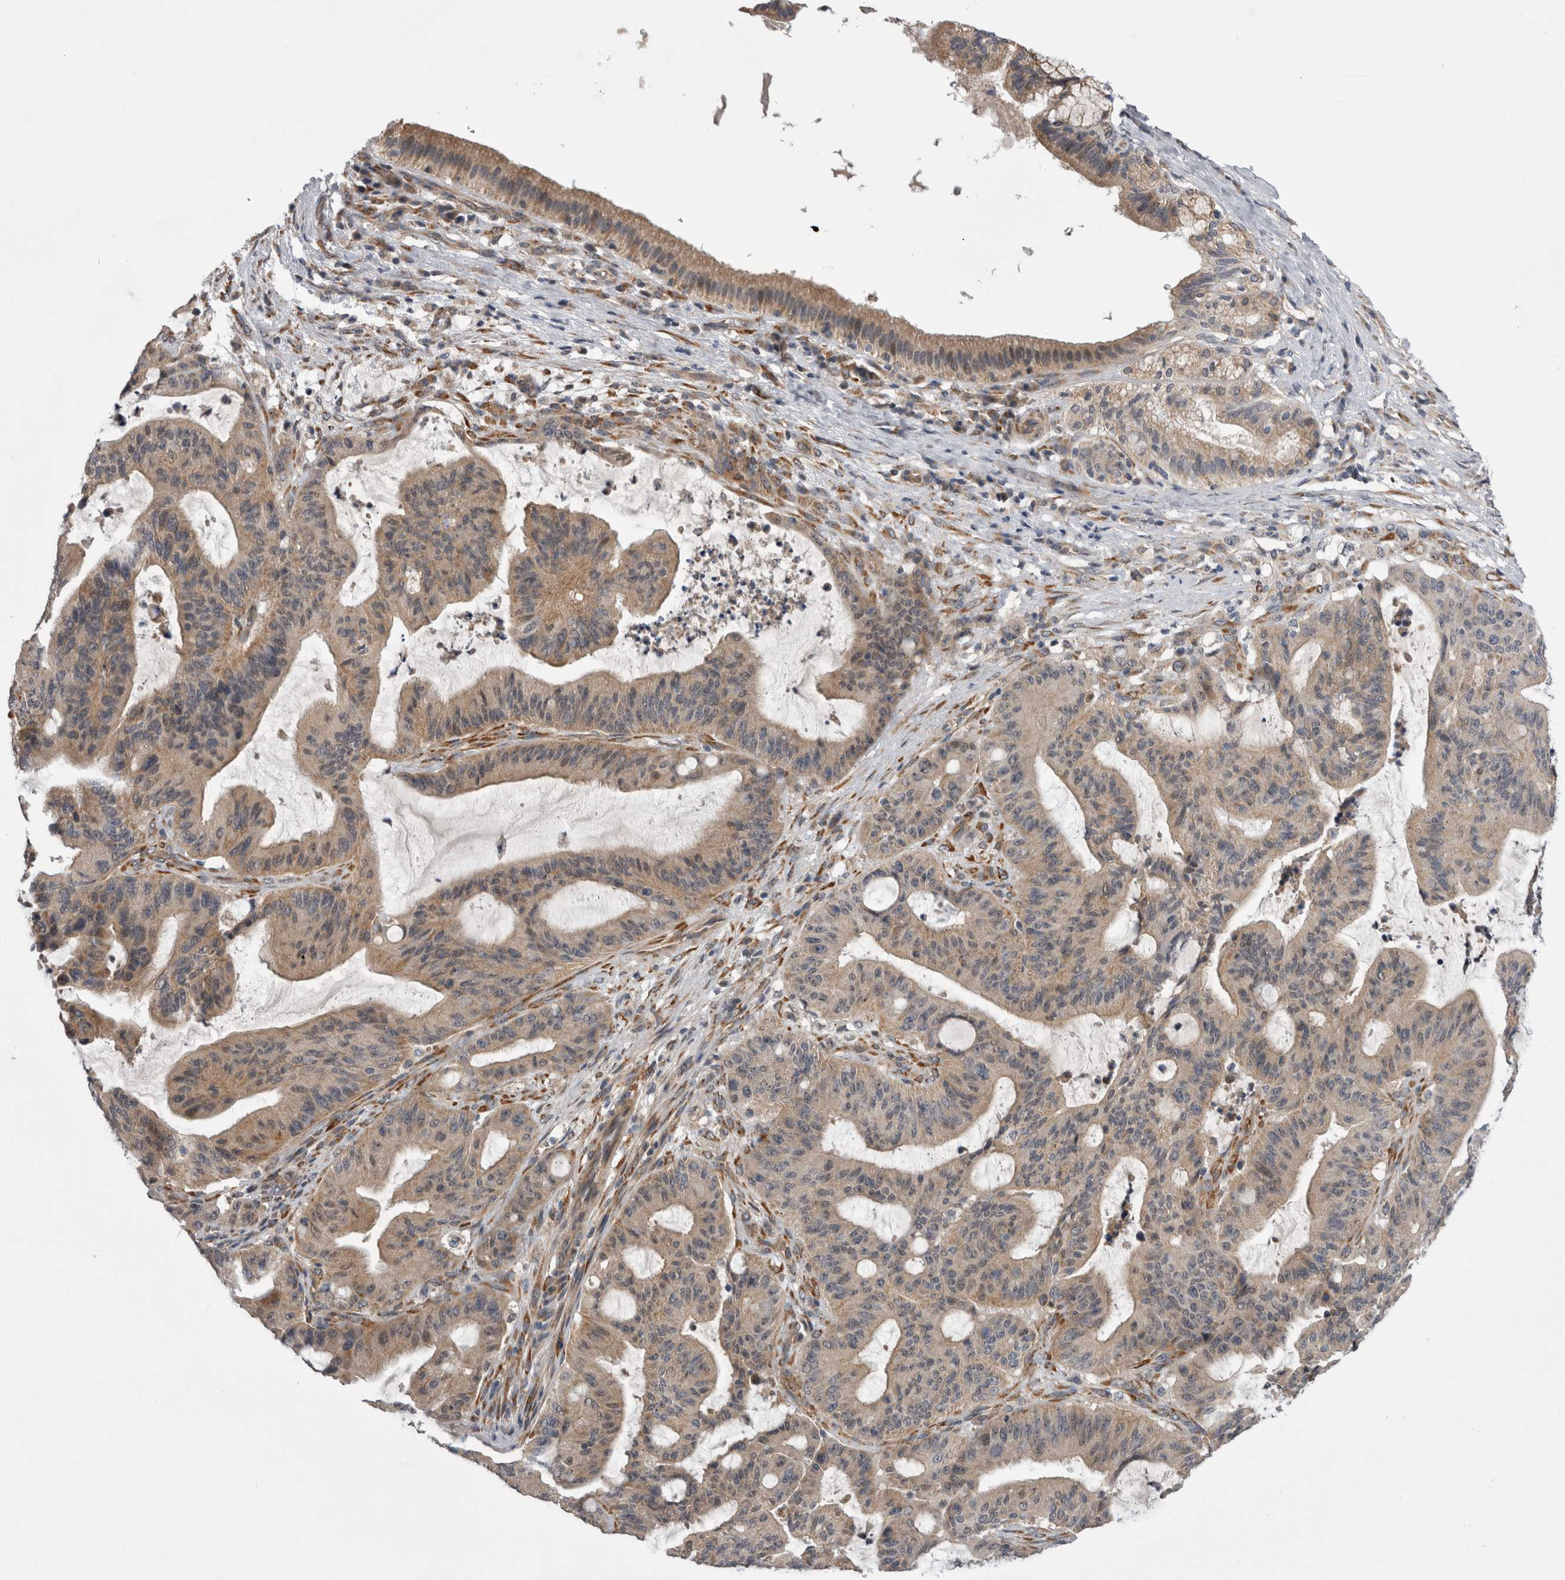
{"staining": {"intensity": "weak", "quantity": ">75%", "location": "cytoplasmic/membranous"}, "tissue": "liver cancer", "cell_type": "Tumor cells", "image_type": "cancer", "snomed": [{"axis": "morphology", "description": "Normal tissue, NOS"}, {"axis": "morphology", "description": "Cholangiocarcinoma"}, {"axis": "topography", "description": "Liver"}, {"axis": "topography", "description": "Peripheral nerve tissue"}], "caption": "High-power microscopy captured an IHC photomicrograph of liver cancer (cholangiocarcinoma), revealing weak cytoplasmic/membranous expression in approximately >75% of tumor cells.", "gene": "ARHGAP29", "patient": {"sex": "female", "age": 73}}